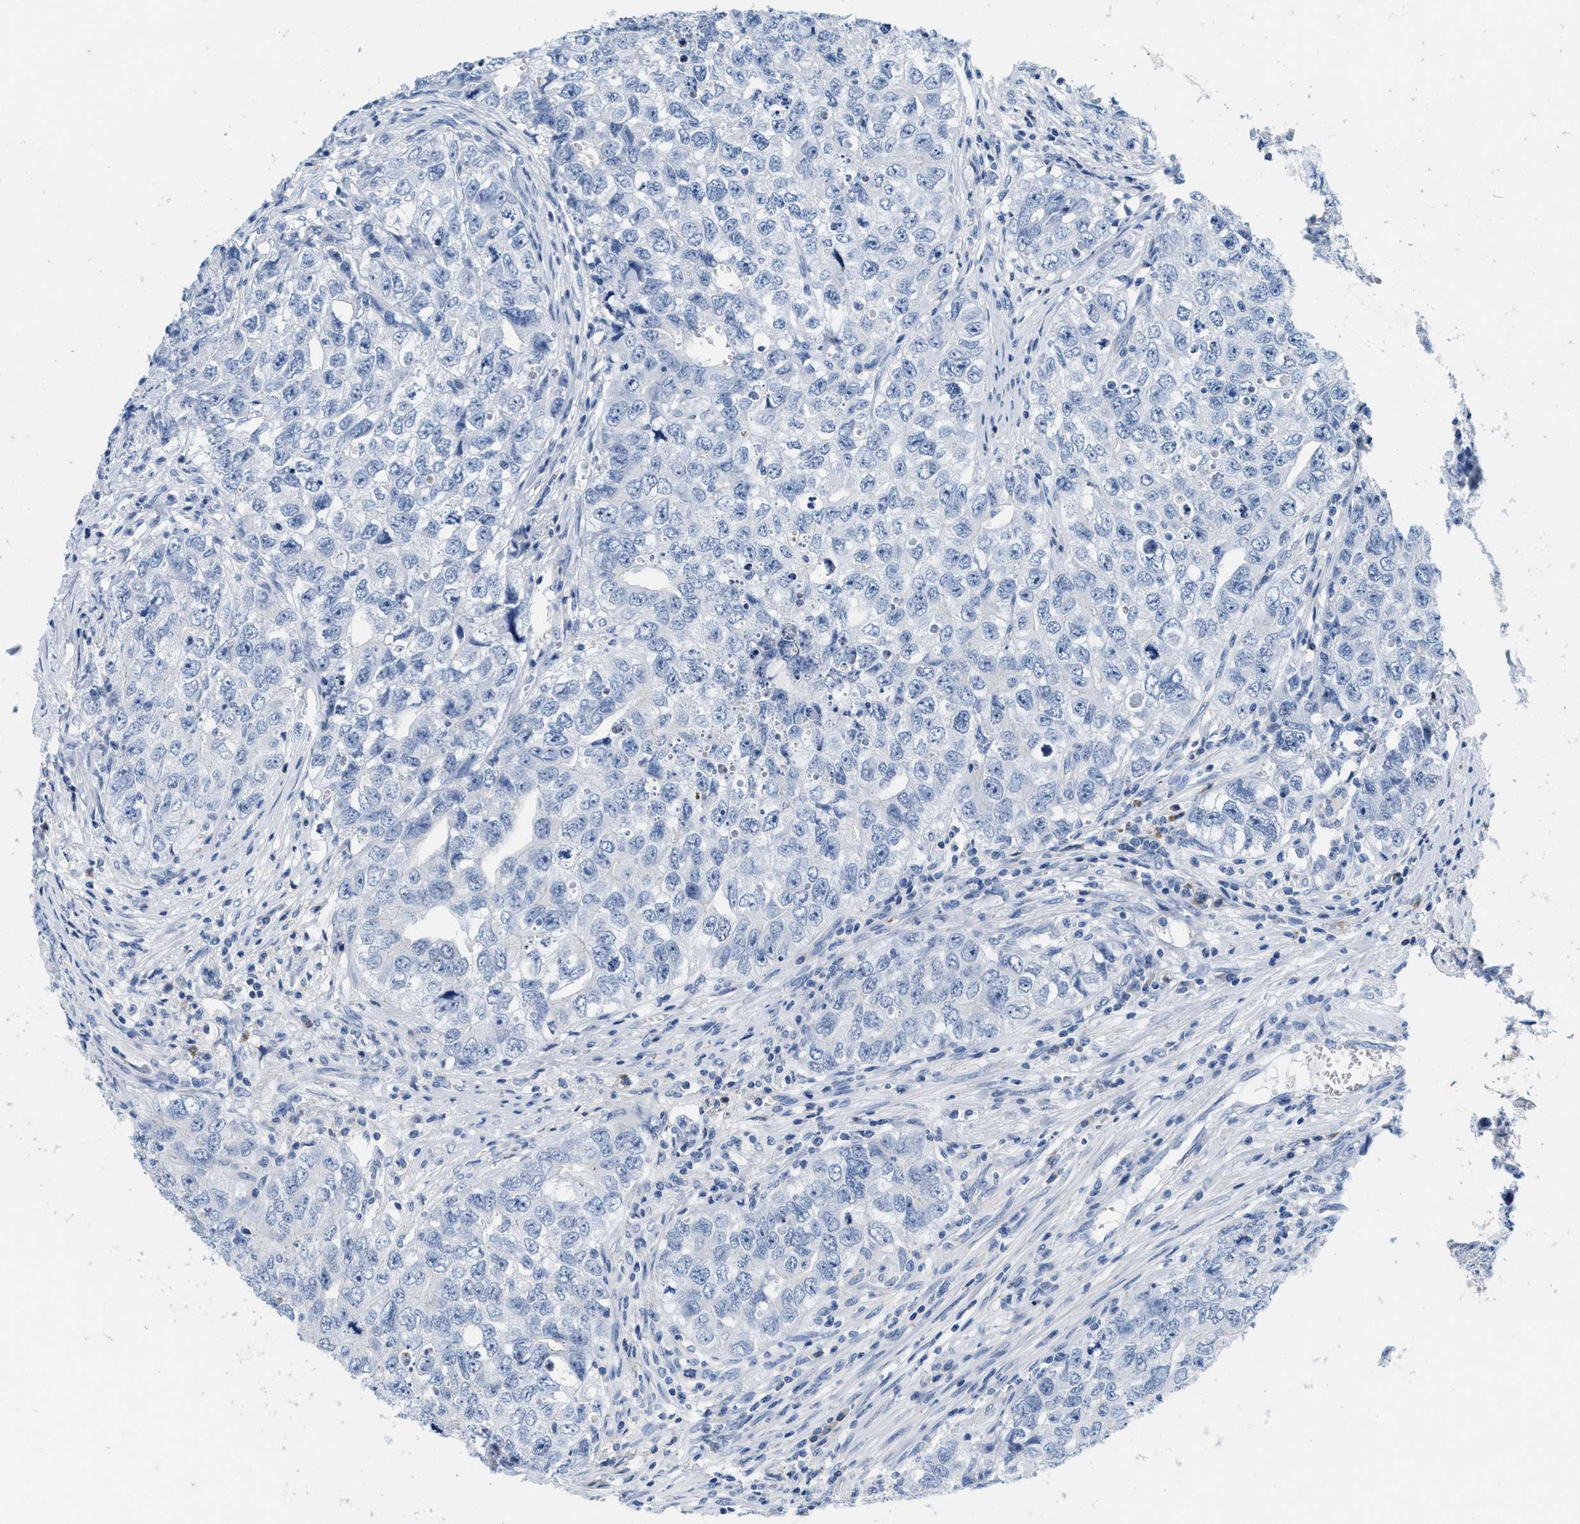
{"staining": {"intensity": "negative", "quantity": "none", "location": "none"}, "tissue": "testis cancer", "cell_type": "Tumor cells", "image_type": "cancer", "snomed": [{"axis": "morphology", "description": "Seminoma, NOS"}, {"axis": "morphology", "description": "Carcinoma, Embryonal, NOS"}, {"axis": "topography", "description": "Testis"}], "caption": "Embryonal carcinoma (testis) stained for a protein using immunohistochemistry displays no staining tumor cells.", "gene": "ABCB11", "patient": {"sex": "male", "age": 43}}